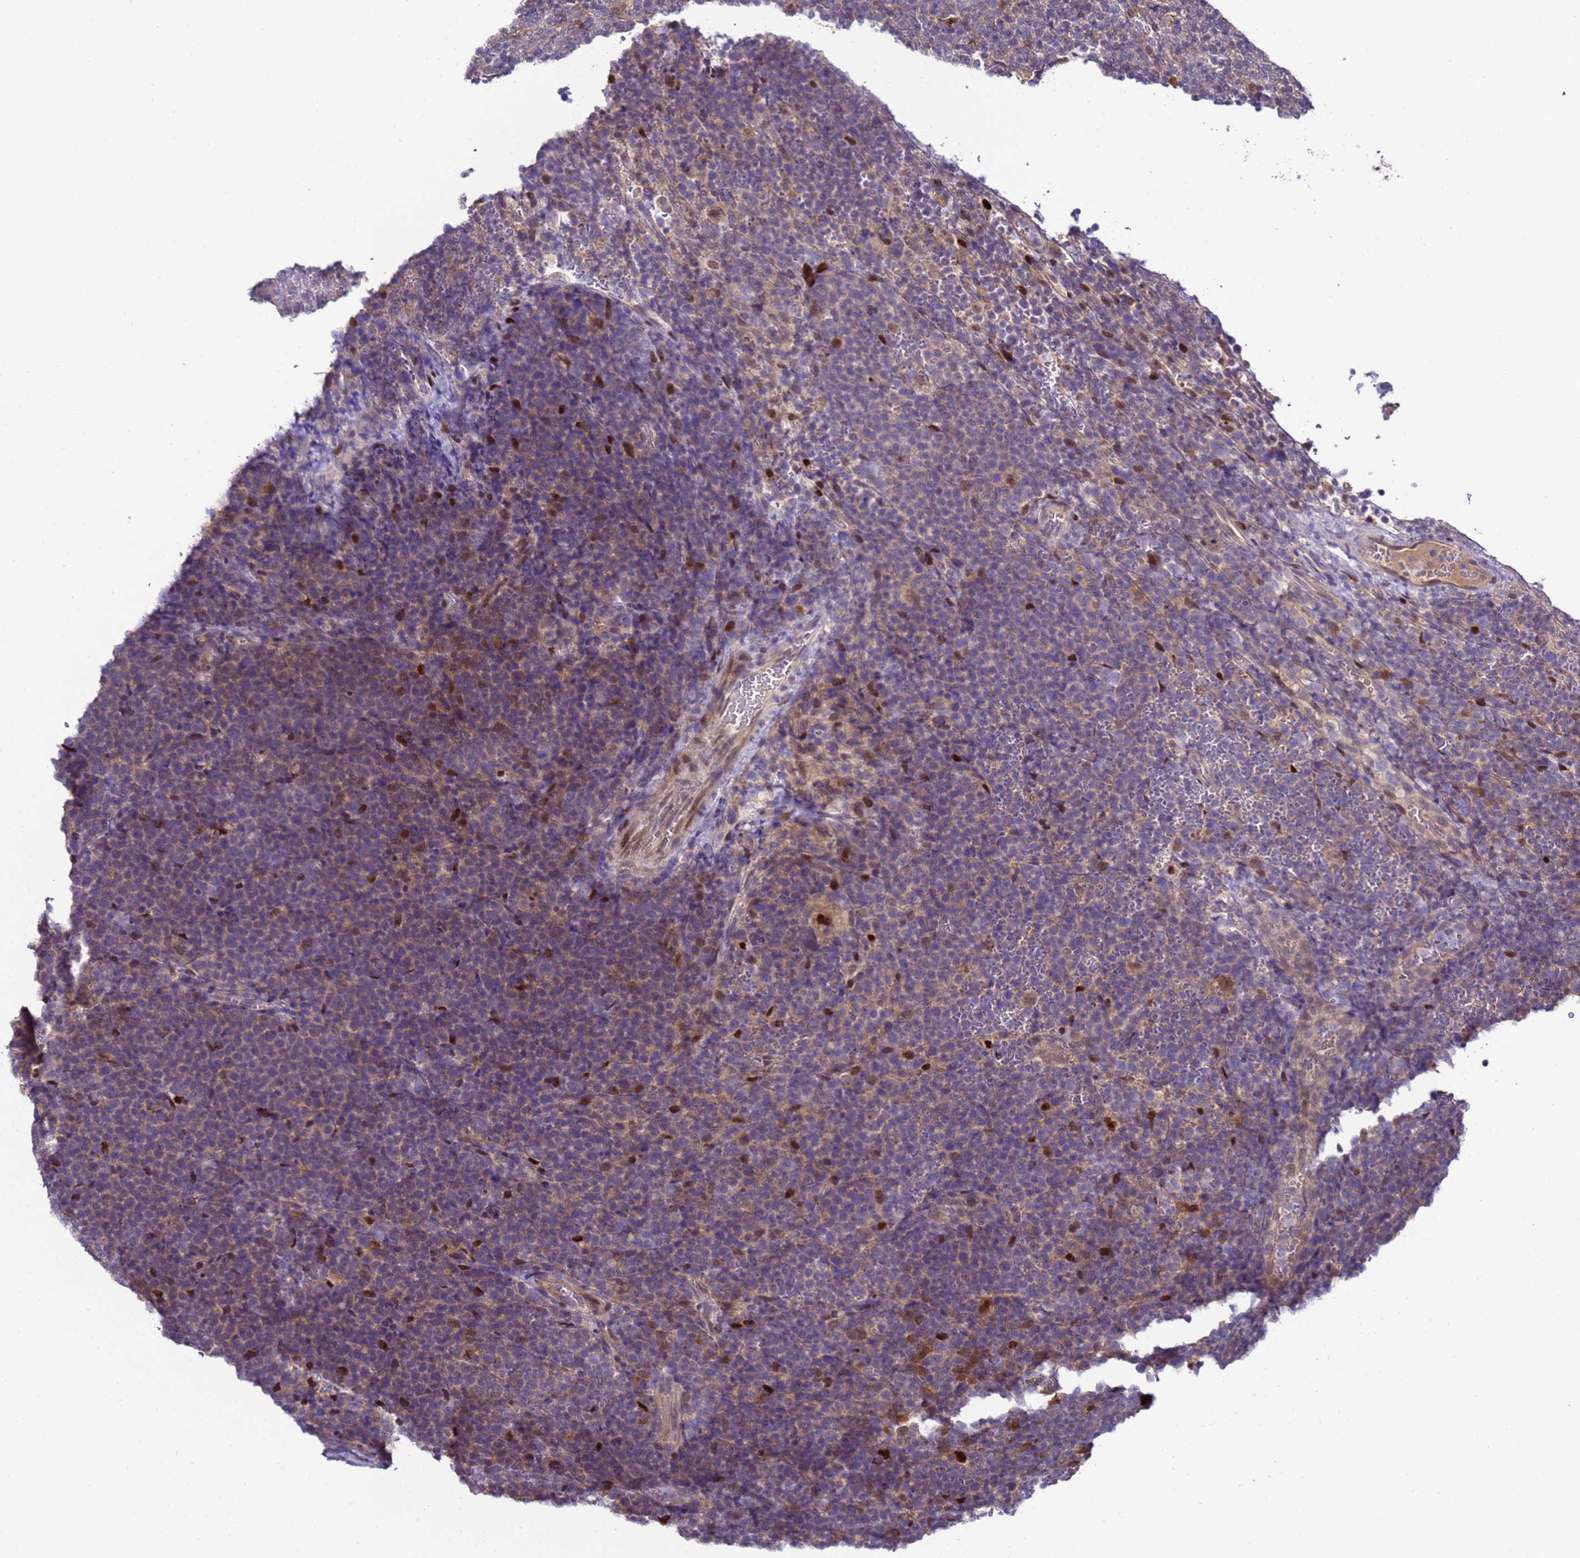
{"staining": {"intensity": "negative", "quantity": "none", "location": "none"}, "tissue": "lymphoma", "cell_type": "Tumor cells", "image_type": "cancer", "snomed": [{"axis": "morphology", "description": "Malignant lymphoma, non-Hodgkin's type, High grade"}, {"axis": "topography", "description": "Lymph node"}], "caption": "Immunohistochemical staining of lymphoma demonstrates no significant staining in tumor cells.", "gene": "ALG3", "patient": {"sex": "male", "age": 61}}